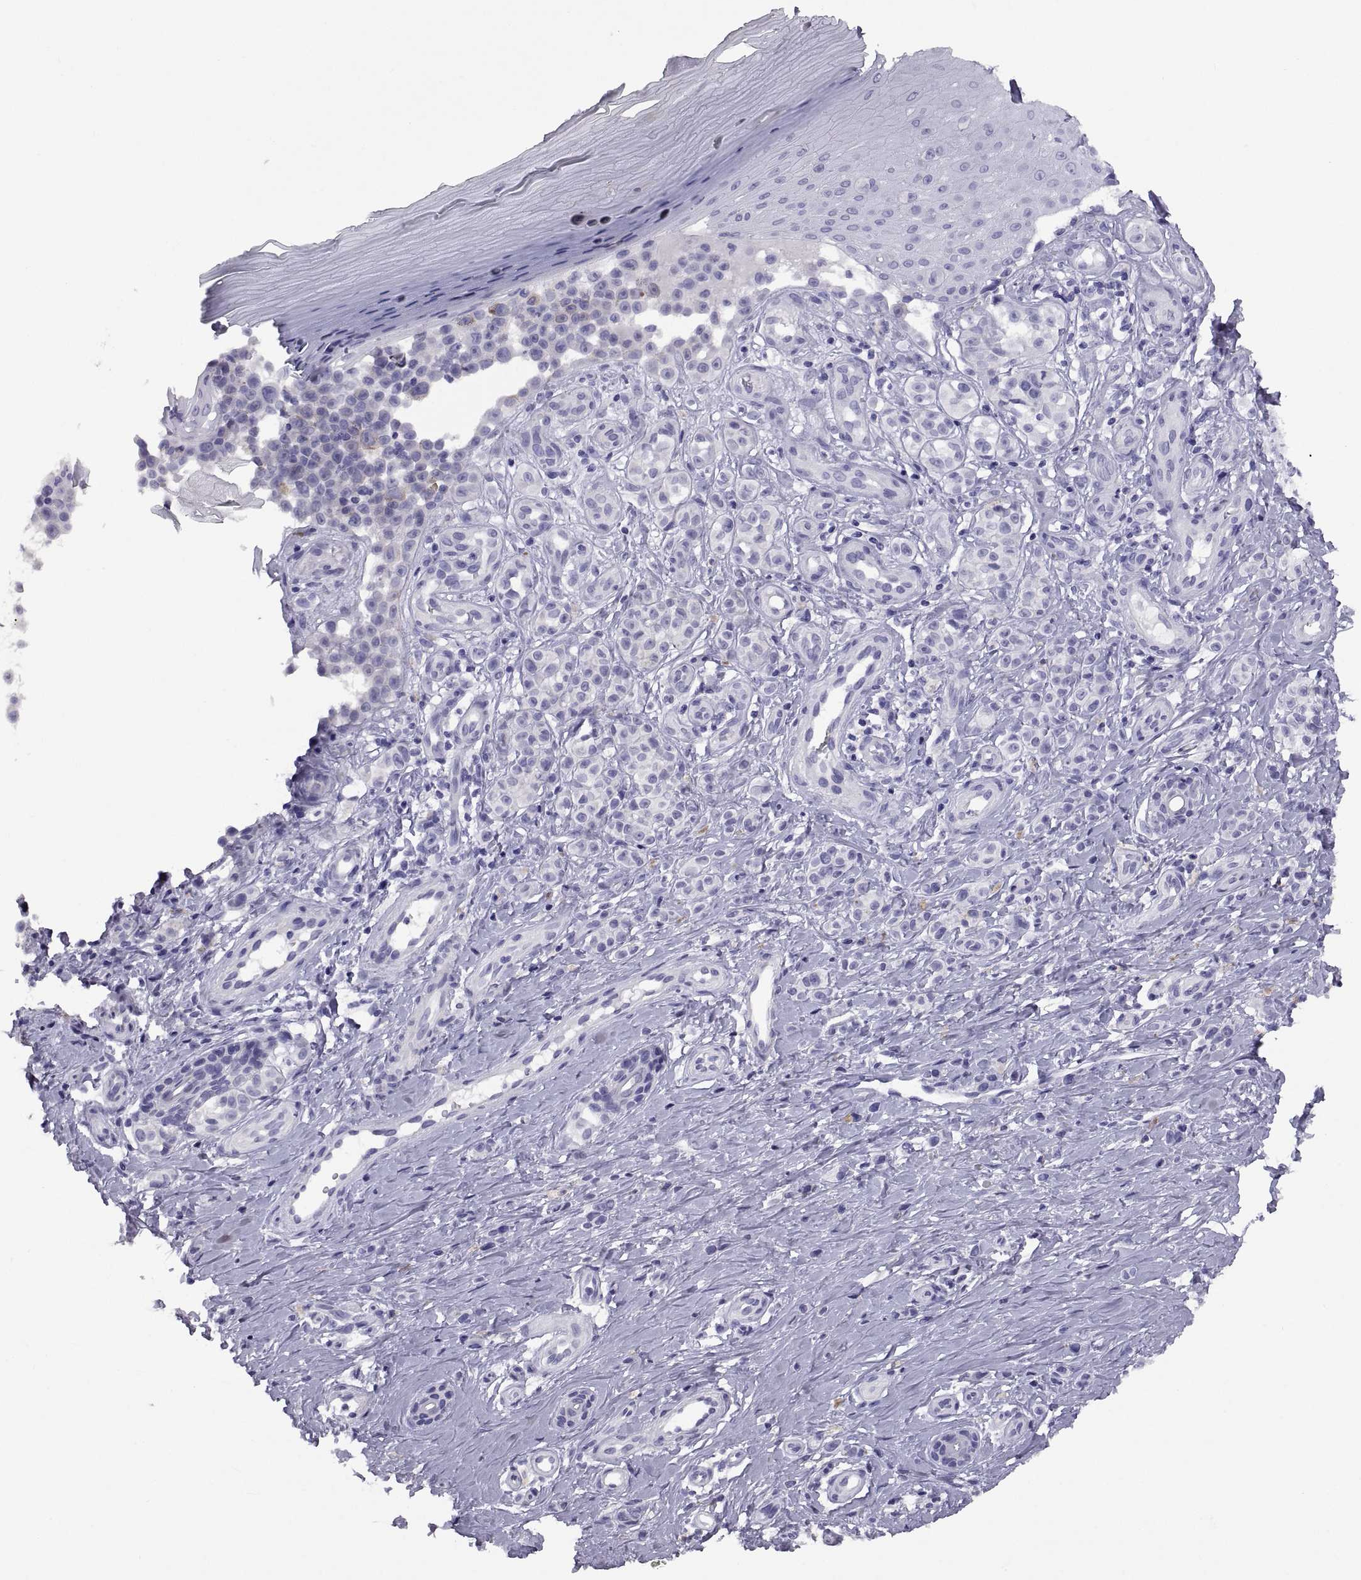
{"staining": {"intensity": "negative", "quantity": "none", "location": "none"}, "tissue": "melanoma", "cell_type": "Tumor cells", "image_type": "cancer", "snomed": [{"axis": "morphology", "description": "Malignant melanoma, NOS"}, {"axis": "topography", "description": "Skin"}], "caption": "This is an immunohistochemistry micrograph of human melanoma. There is no staining in tumor cells.", "gene": "RGS20", "patient": {"sex": "female", "age": 76}}